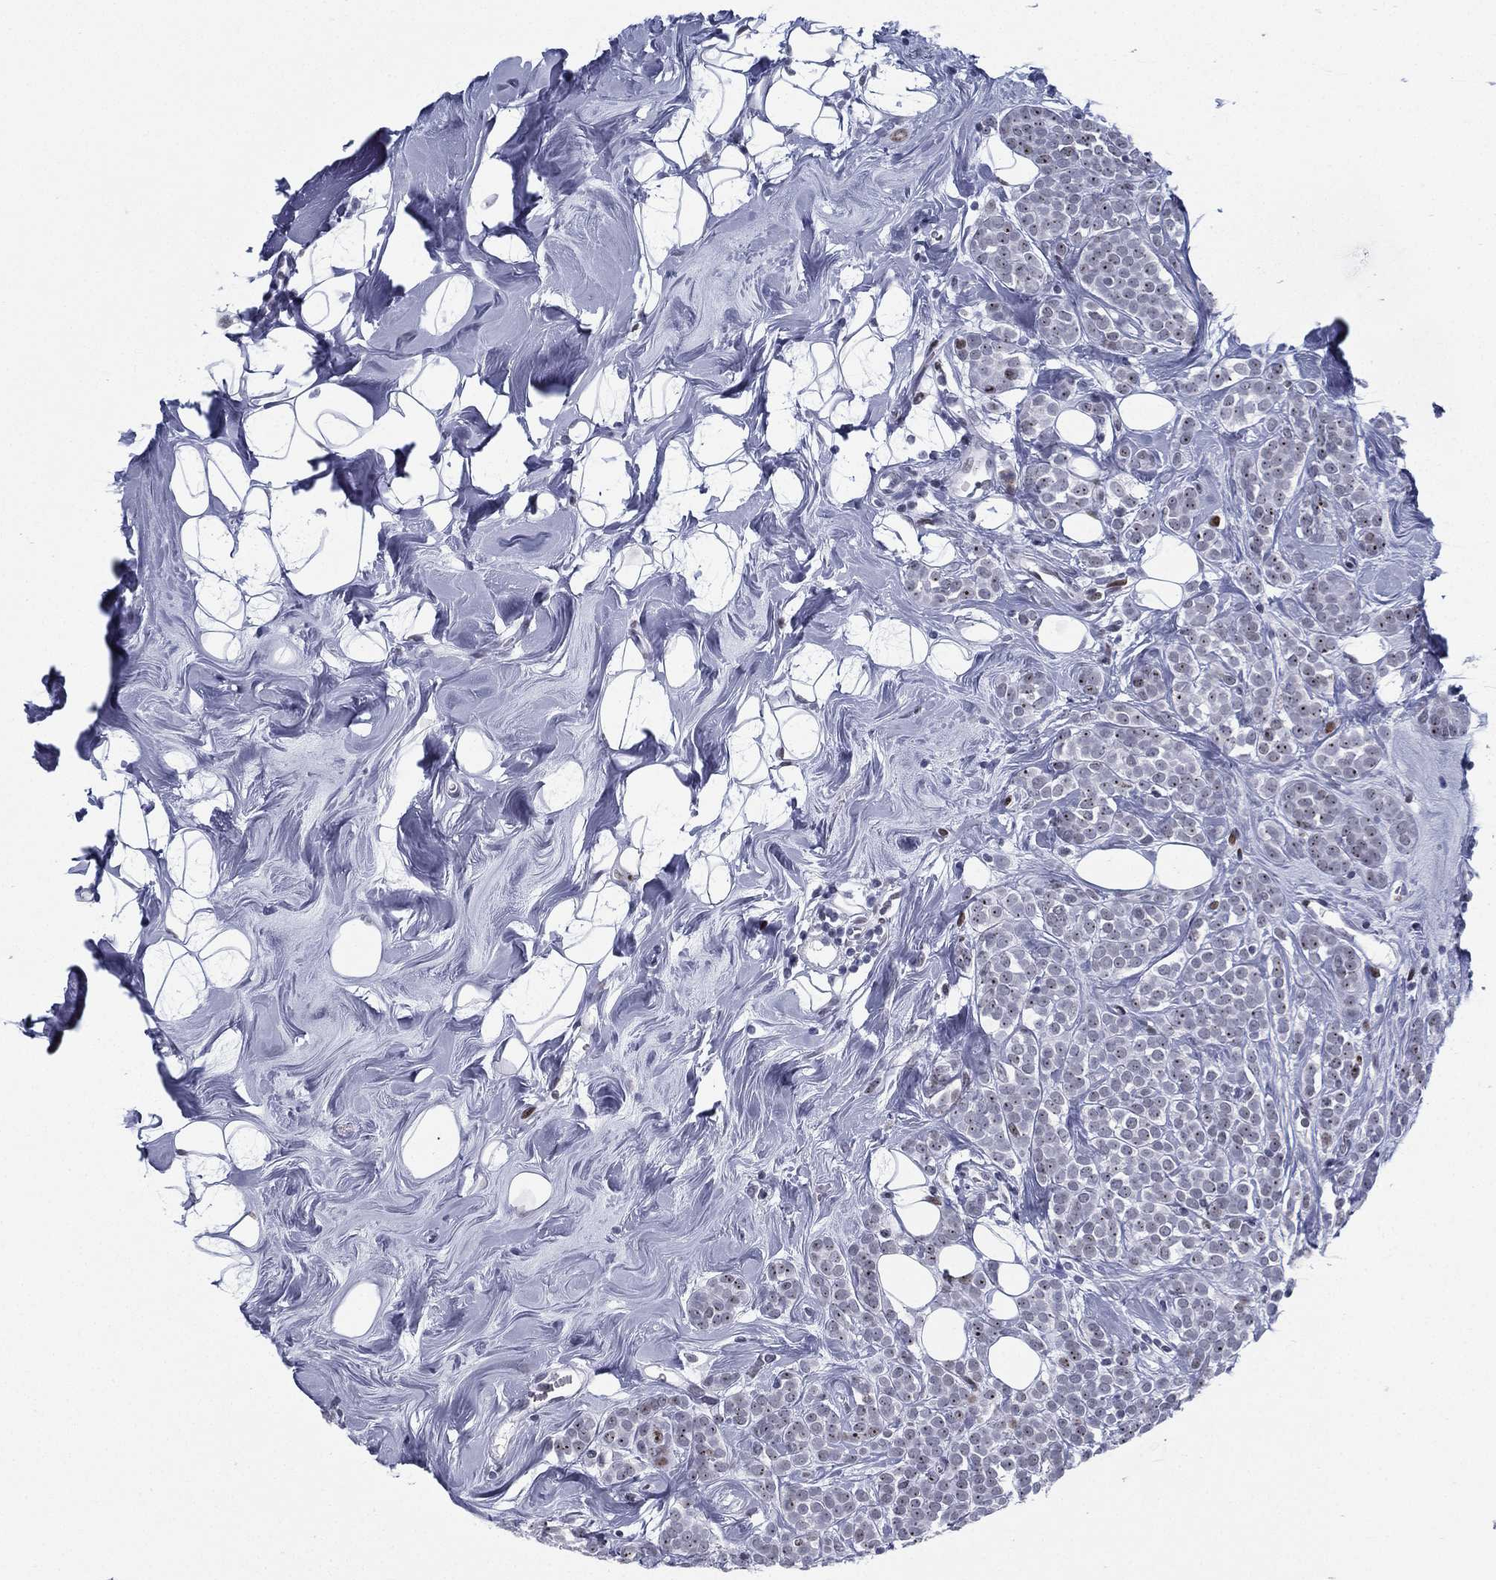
{"staining": {"intensity": "negative", "quantity": "none", "location": "none"}, "tissue": "breast cancer", "cell_type": "Tumor cells", "image_type": "cancer", "snomed": [{"axis": "morphology", "description": "Lobular carcinoma"}, {"axis": "topography", "description": "Breast"}], "caption": "Immunohistochemistry (IHC) of human lobular carcinoma (breast) reveals no staining in tumor cells.", "gene": "CYB561D2", "patient": {"sex": "female", "age": 49}}